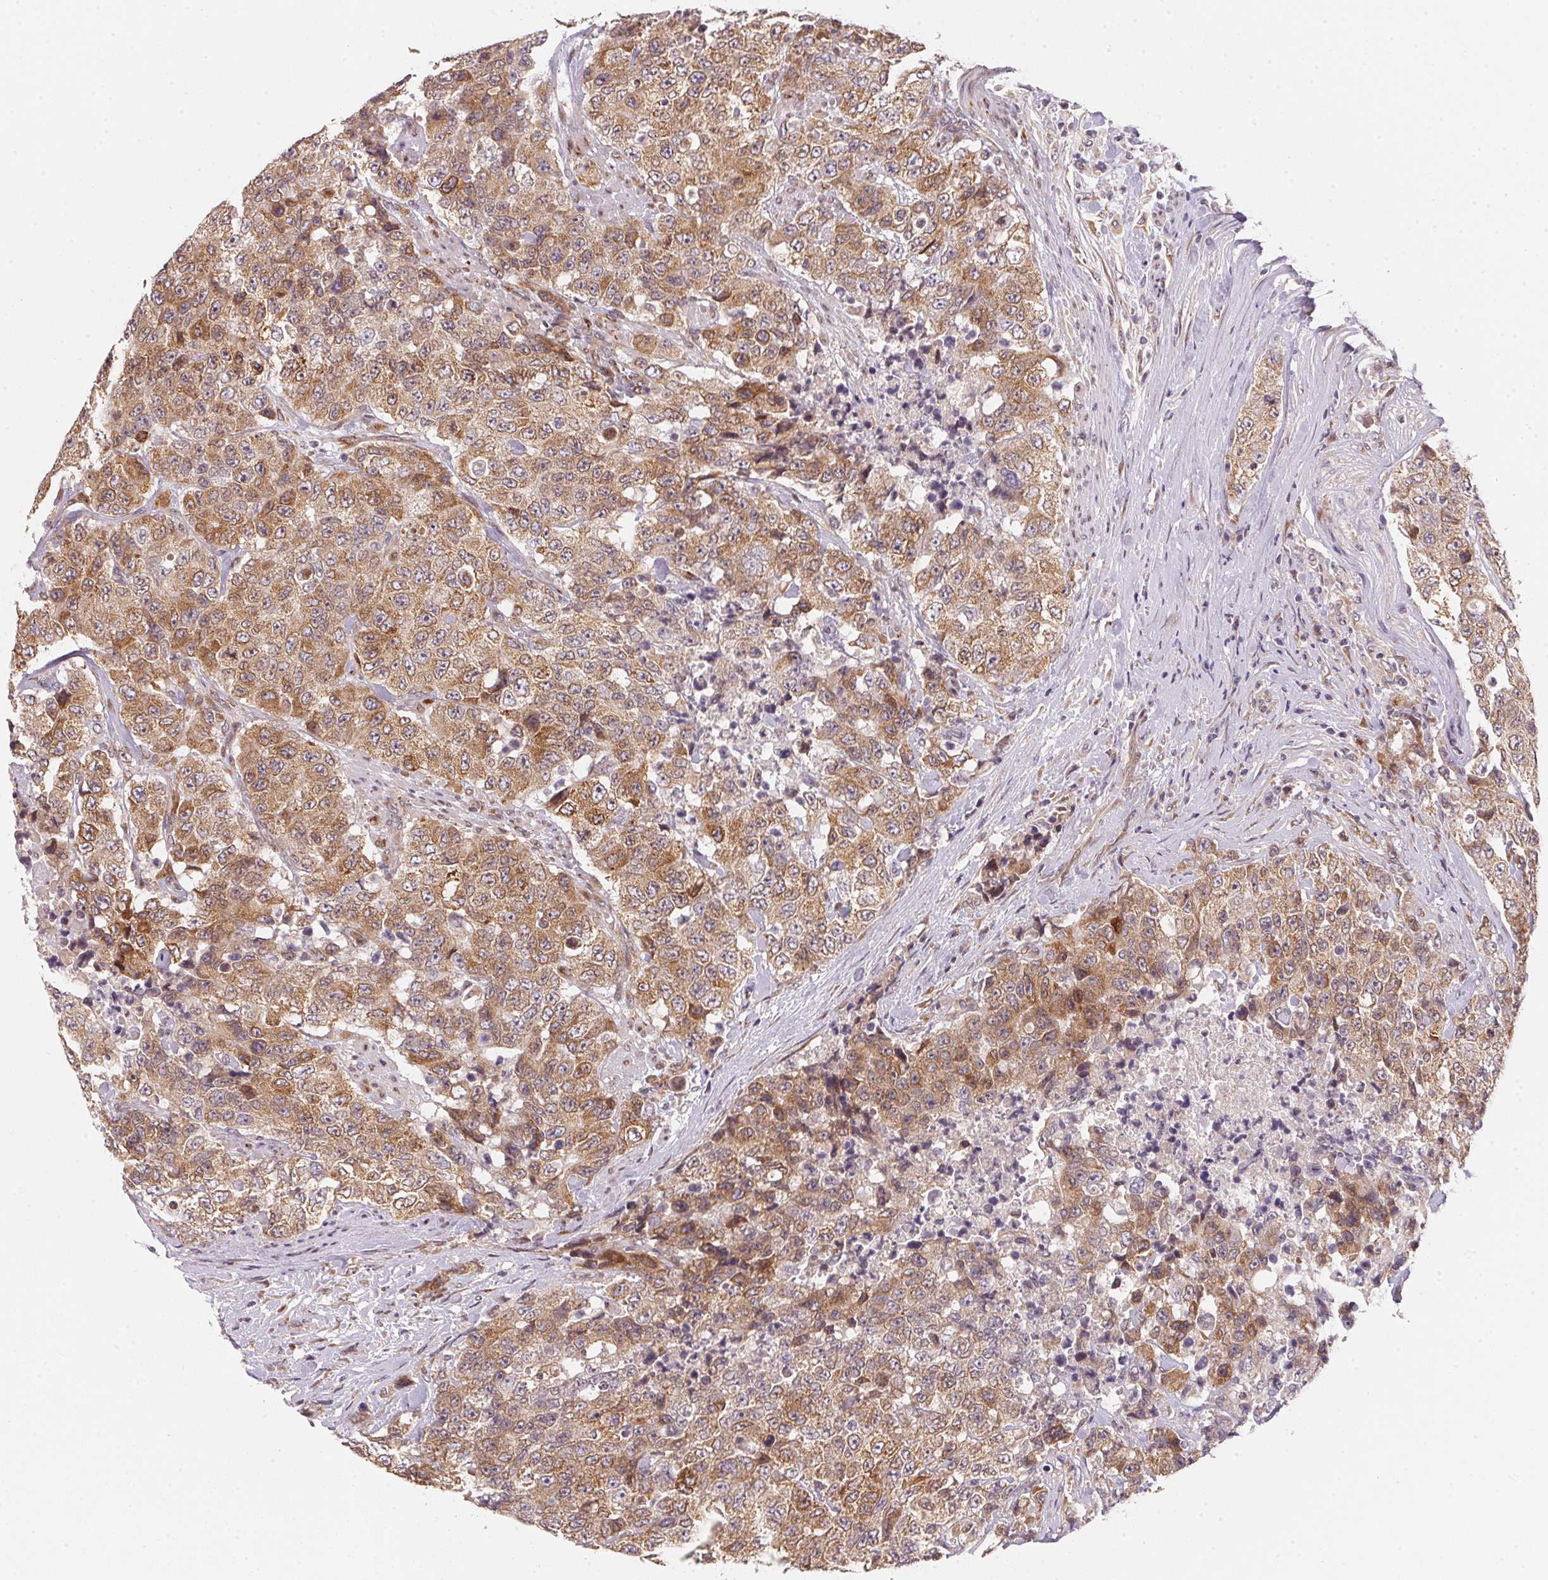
{"staining": {"intensity": "moderate", "quantity": ">75%", "location": "cytoplasmic/membranous,nuclear"}, "tissue": "urothelial cancer", "cell_type": "Tumor cells", "image_type": "cancer", "snomed": [{"axis": "morphology", "description": "Urothelial carcinoma, High grade"}, {"axis": "topography", "description": "Urinary bladder"}], "caption": "Approximately >75% of tumor cells in urothelial cancer display moderate cytoplasmic/membranous and nuclear protein staining as visualized by brown immunohistochemical staining.", "gene": "EI24", "patient": {"sex": "female", "age": 78}}